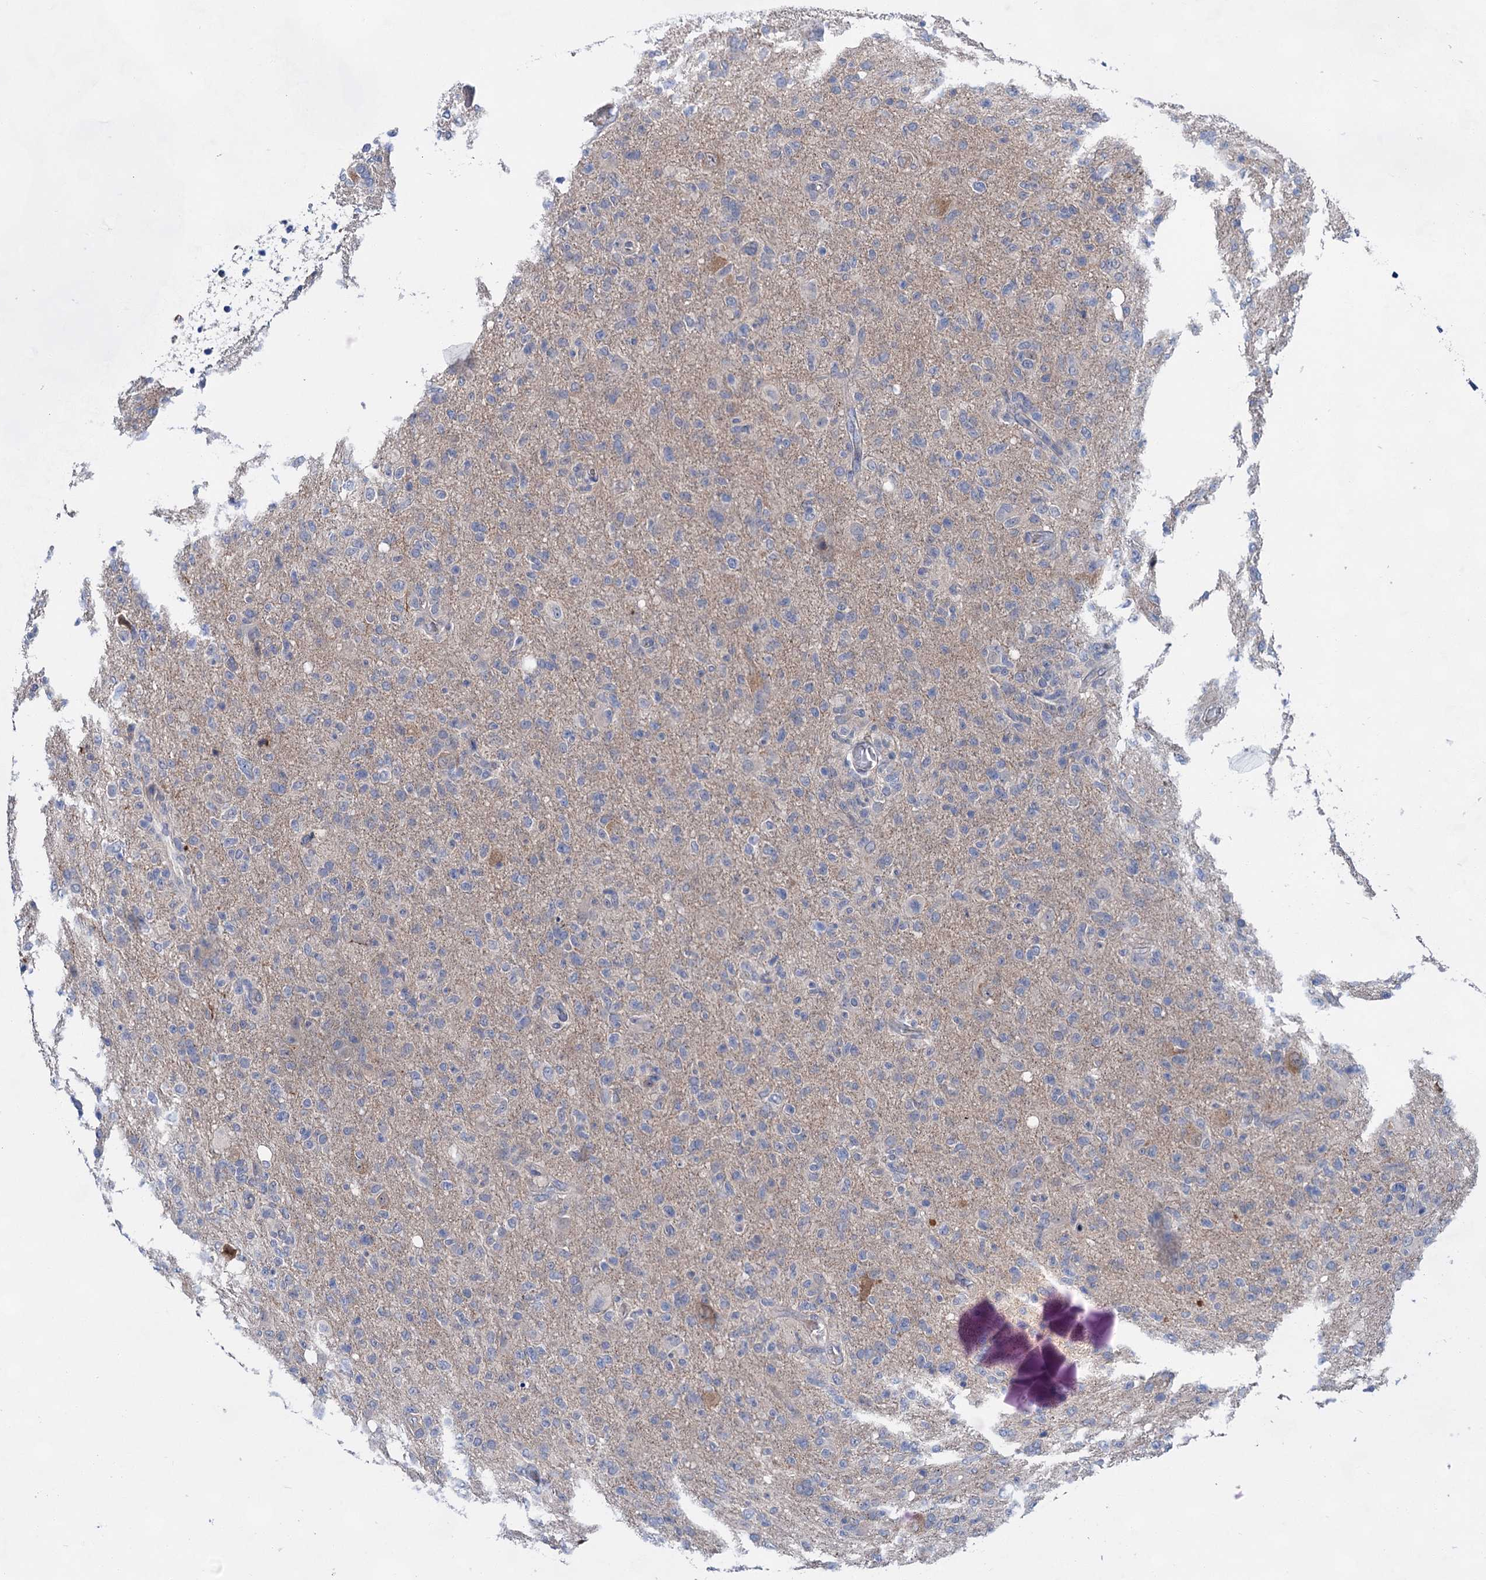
{"staining": {"intensity": "negative", "quantity": "none", "location": "none"}, "tissue": "glioma", "cell_type": "Tumor cells", "image_type": "cancer", "snomed": [{"axis": "morphology", "description": "Glioma, malignant, High grade"}, {"axis": "topography", "description": "Brain"}], "caption": "There is no significant expression in tumor cells of glioma.", "gene": "MORN3", "patient": {"sex": "female", "age": 57}}